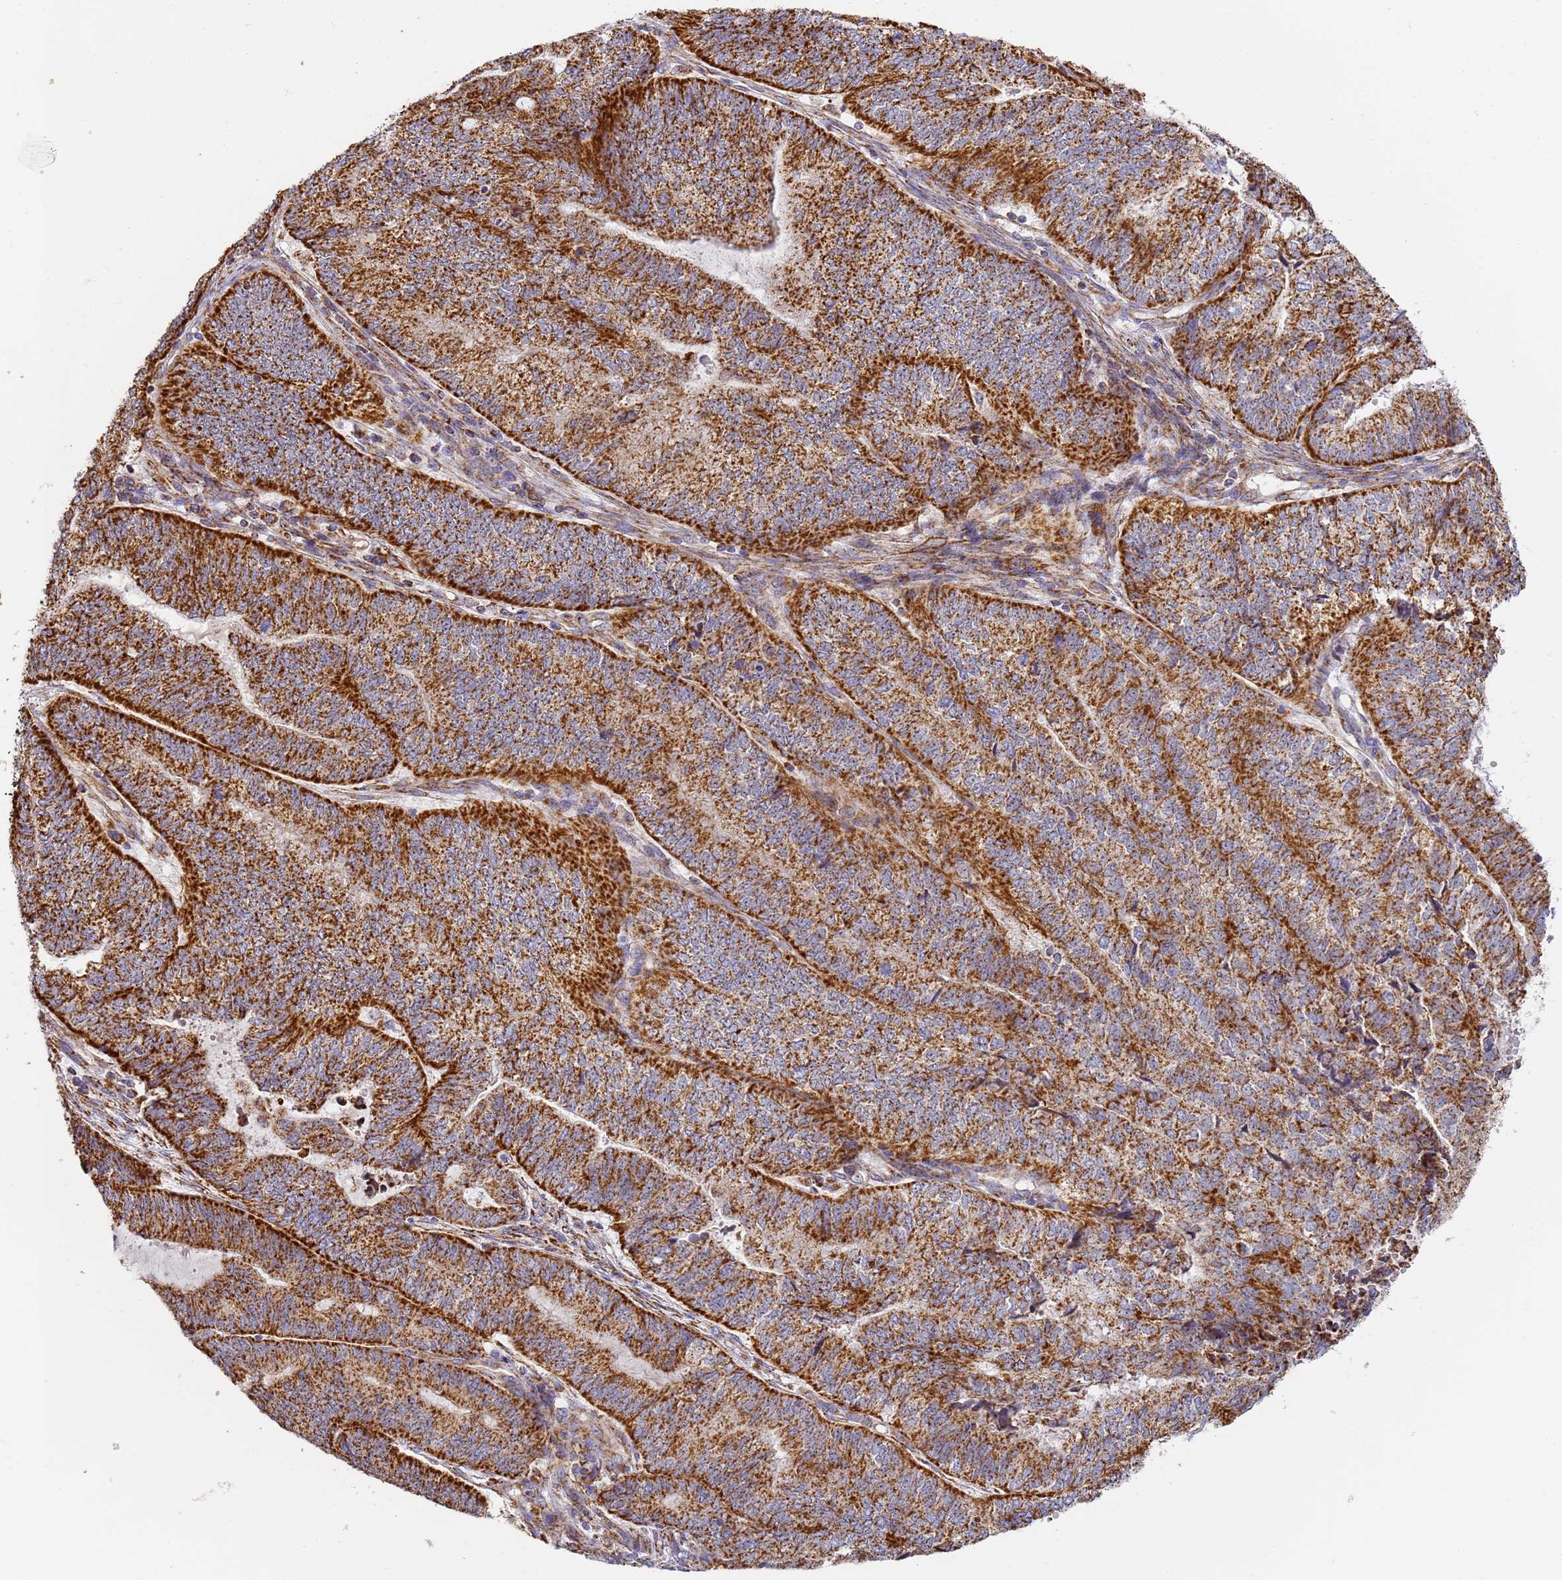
{"staining": {"intensity": "strong", "quantity": ">75%", "location": "cytoplasmic/membranous"}, "tissue": "endometrial cancer", "cell_type": "Tumor cells", "image_type": "cancer", "snomed": [{"axis": "morphology", "description": "Adenocarcinoma, NOS"}, {"axis": "topography", "description": "Uterus"}, {"axis": "topography", "description": "Endometrium"}], "caption": "Protein positivity by immunohistochemistry exhibits strong cytoplasmic/membranous staining in about >75% of tumor cells in adenocarcinoma (endometrial). The staining was performed using DAB (3,3'-diaminobenzidine) to visualize the protein expression in brown, while the nuclei were stained in blue with hematoxylin (Magnification: 20x).", "gene": "FRG2C", "patient": {"sex": "female", "age": 70}}